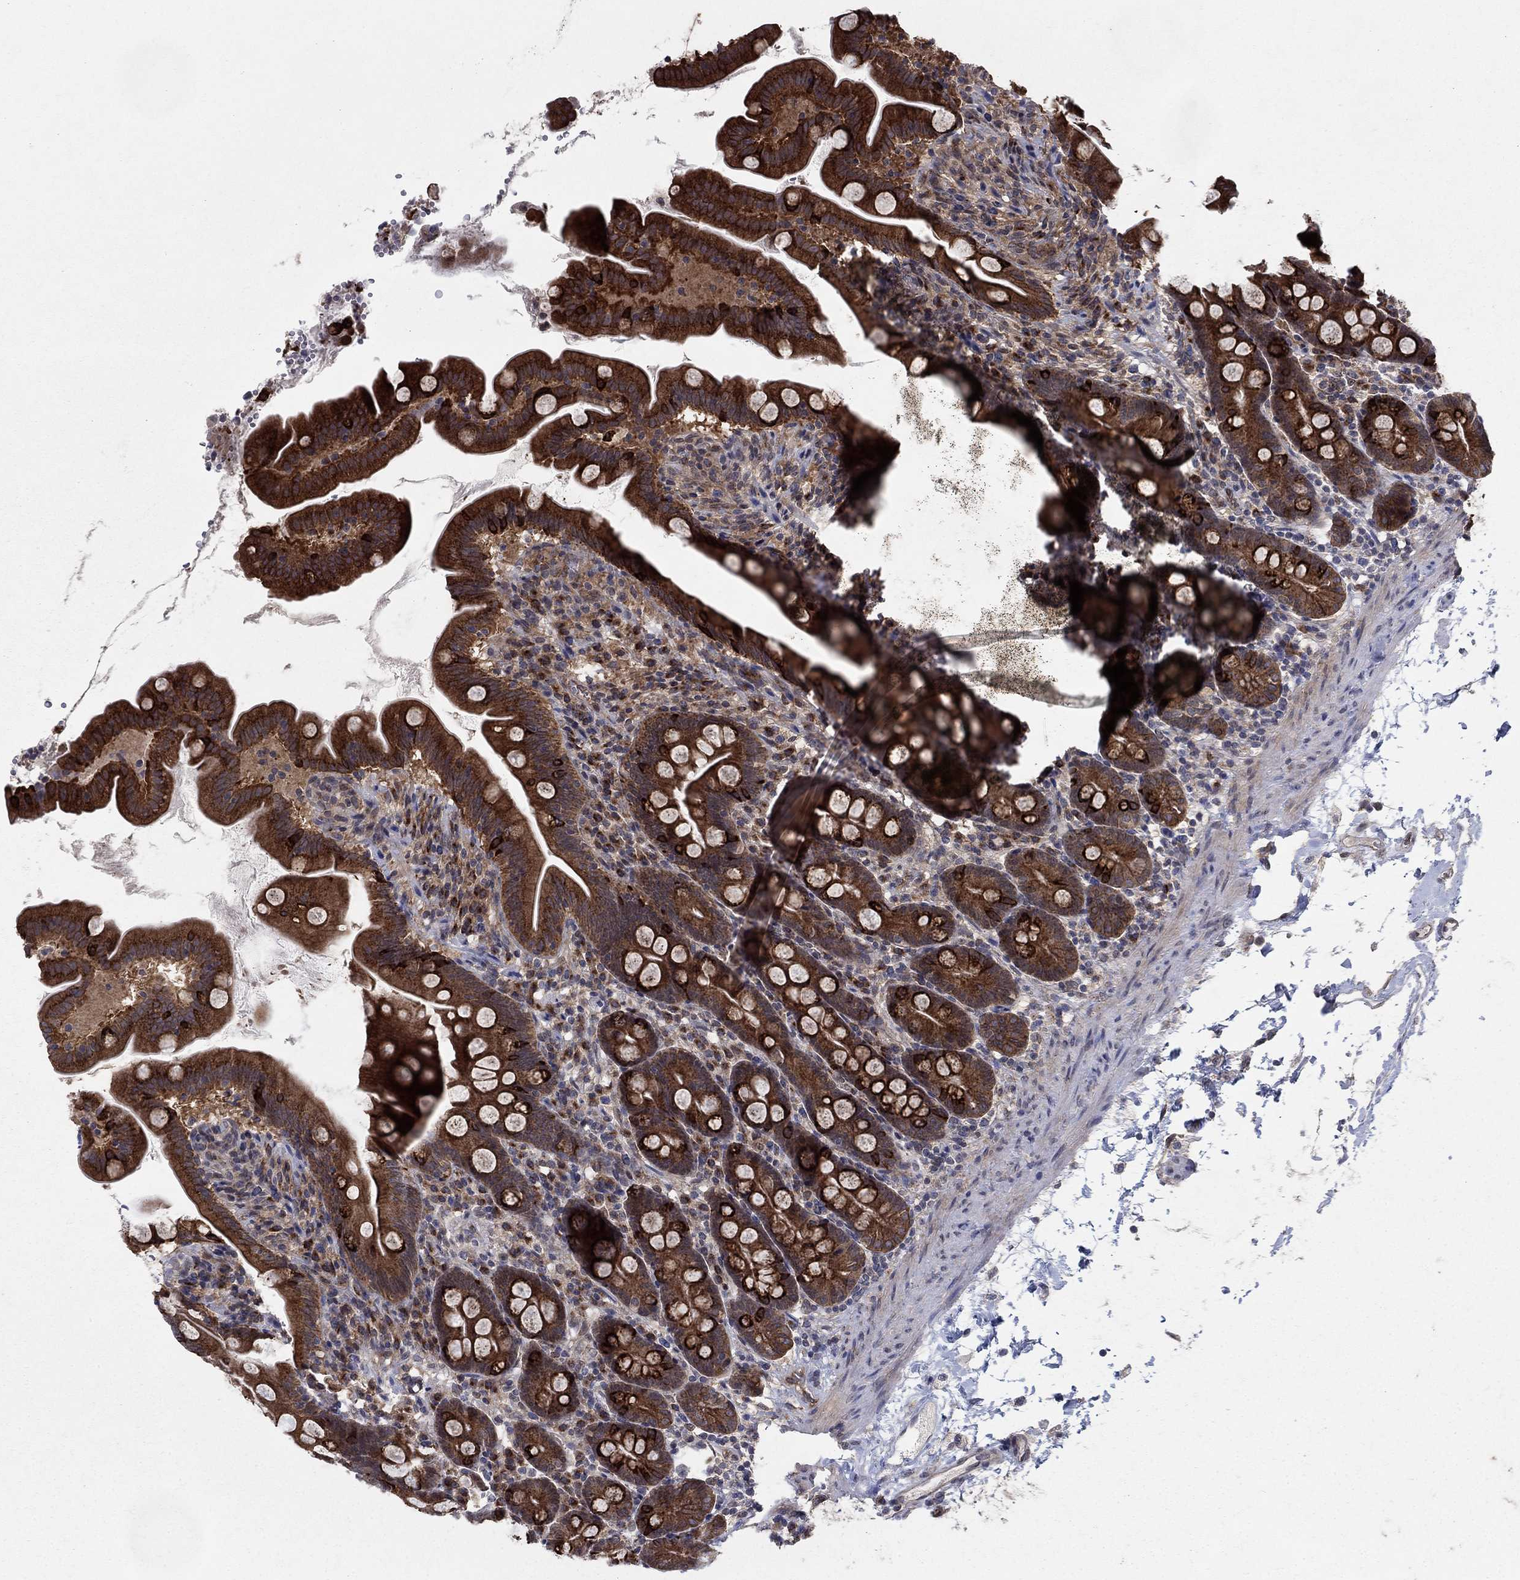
{"staining": {"intensity": "strong", "quantity": "25%-75%", "location": "cytoplasmic/membranous,nuclear"}, "tissue": "small intestine", "cell_type": "Glandular cells", "image_type": "normal", "snomed": [{"axis": "morphology", "description": "Normal tissue, NOS"}, {"axis": "topography", "description": "Small intestine"}], "caption": "Normal small intestine shows strong cytoplasmic/membranous,nuclear positivity in approximately 25%-75% of glandular cells, visualized by immunohistochemistry.", "gene": "SH3RF1", "patient": {"sex": "female", "age": 44}}